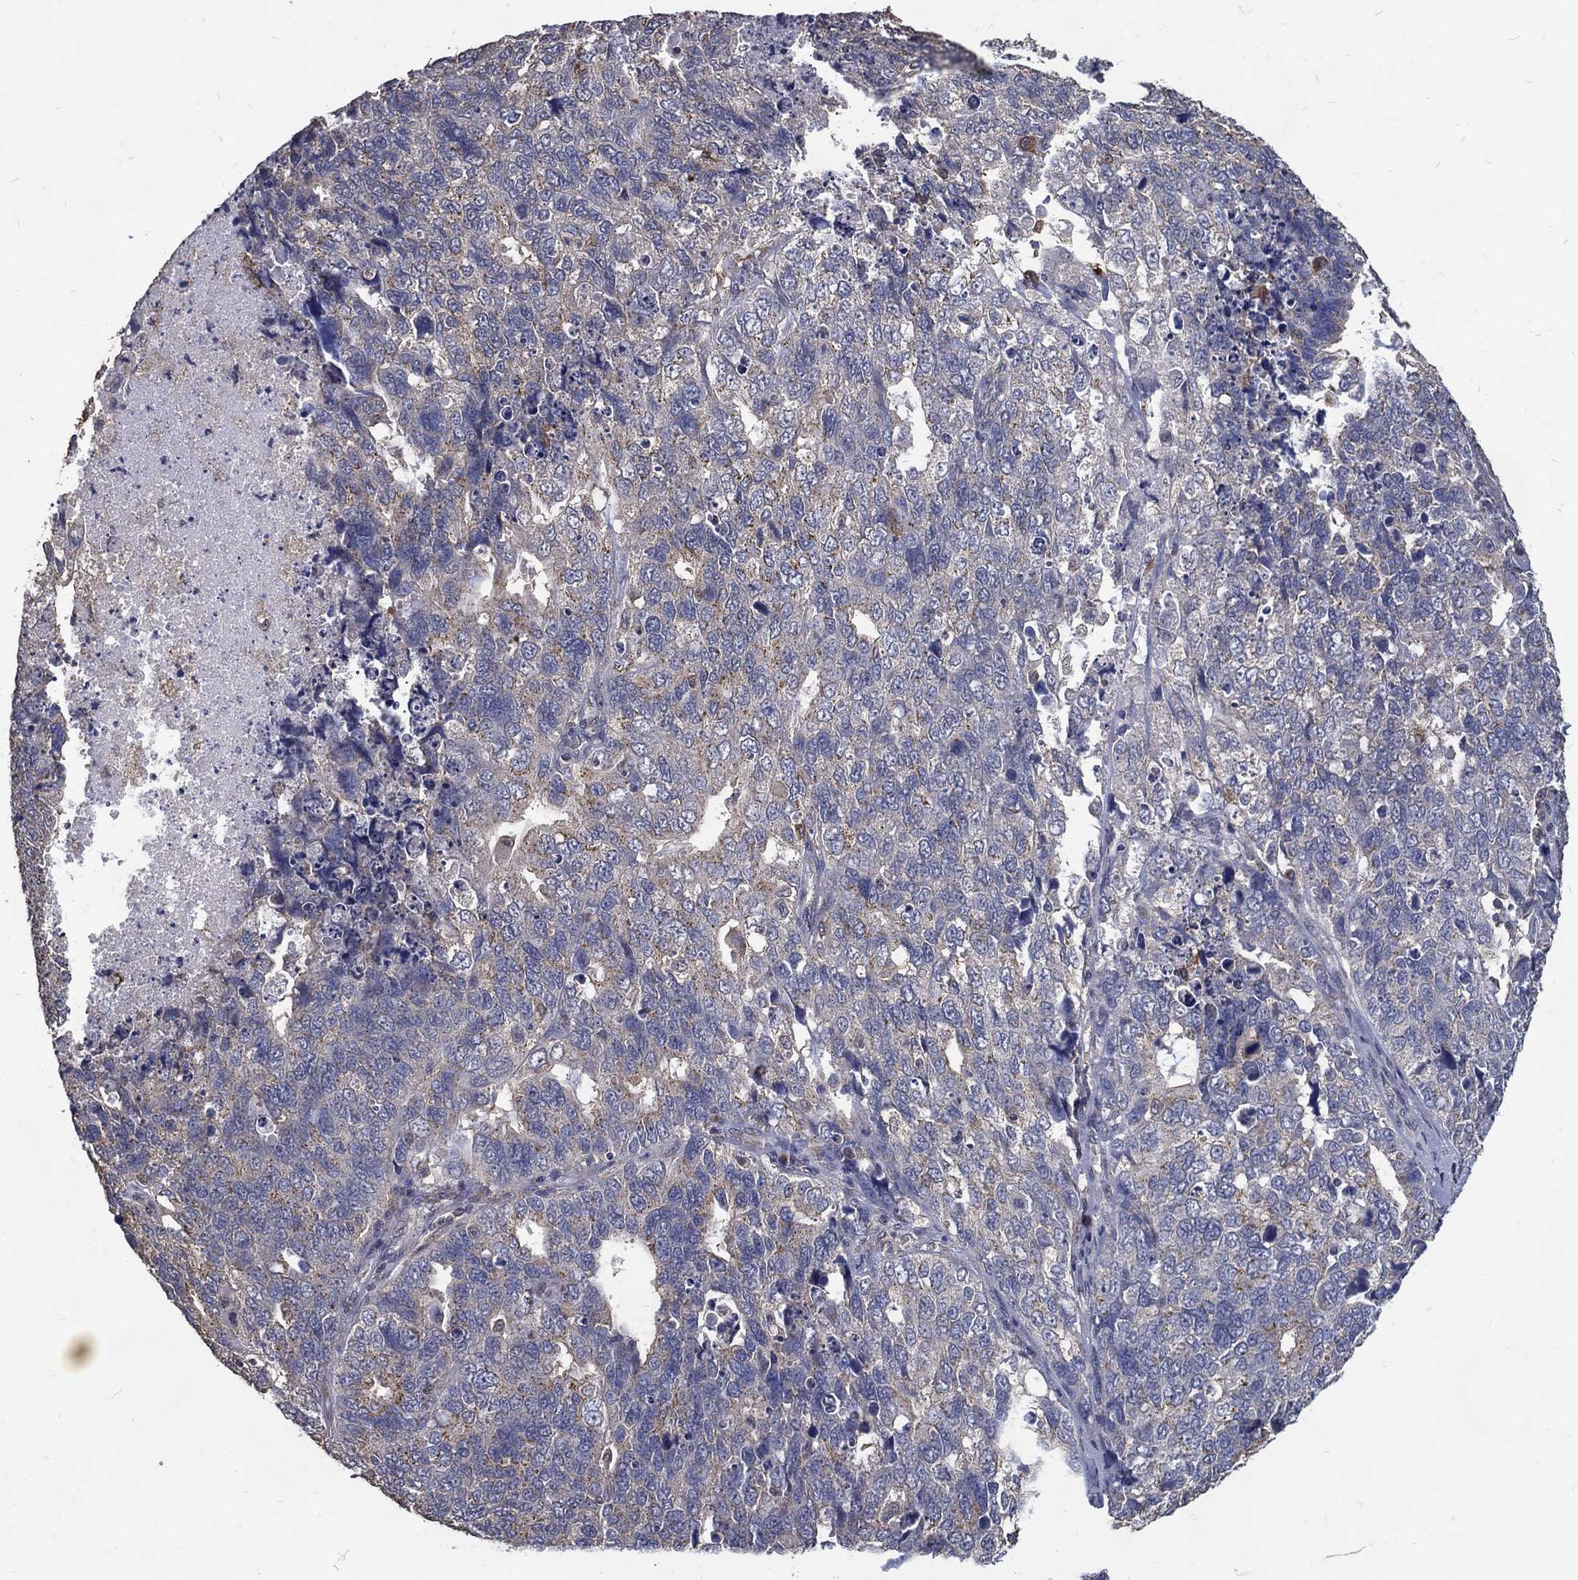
{"staining": {"intensity": "weak", "quantity": "<25%", "location": "cytoplasmic/membranous"}, "tissue": "cervical cancer", "cell_type": "Tumor cells", "image_type": "cancer", "snomed": [{"axis": "morphology", "description": "Squamous cell carcinoma, NOS"}, {"axis": "topography", "description": "Cervix"}], "caption": "Photomicrograph shows no significant protein staining in tumor cells of cervical cancer.", "gene": "GPR183", "patient": {"sex": "female", "age": 63}}